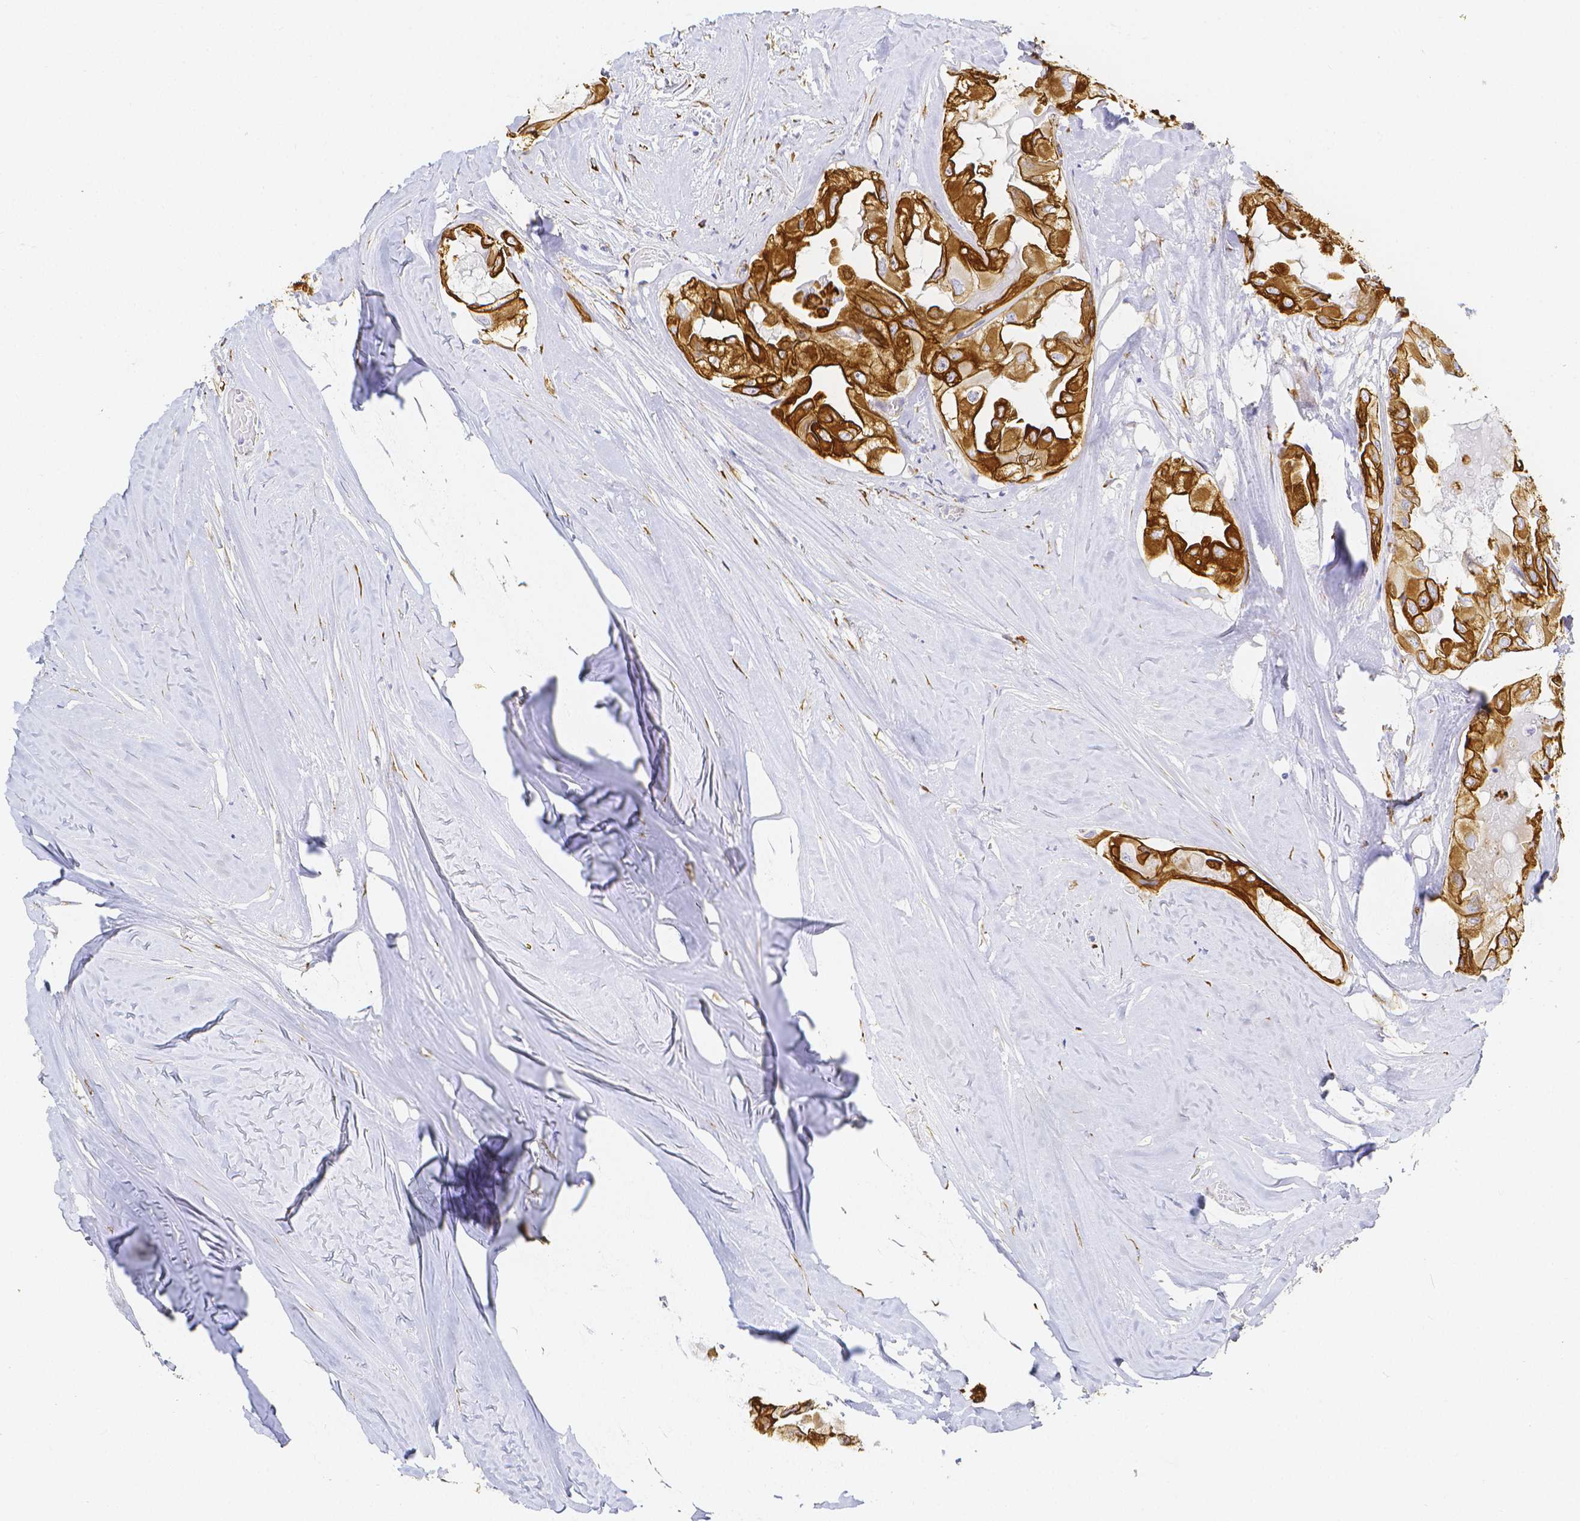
{"staining": {"intensity": "strong", "quantity": ">75%", "location": "cytoplasmic/membranous"}, "tissue": "thyroid cancer", "cell_type": "Tumor cells", "image_type": "cancer", "snomed": [{"axis": "morphology", "description": "Normal tissue, NOS"}, {"axis": "morphology", "description": "Papillary adenocarcinoma, NOS"}, {"axis": "topography", "description": "Thyroid gland"}], "caption": "Protein analysis of papillary adenocarcinoma (thyroid) tissue exhibits strong cytoplasmic/membranous expression in about >75% of tumor cells. The protein is shown in brown color, while the nuclei are stained blue.", "gene": "SMURF1", "patient": {"sex": "female", "age": 59}}